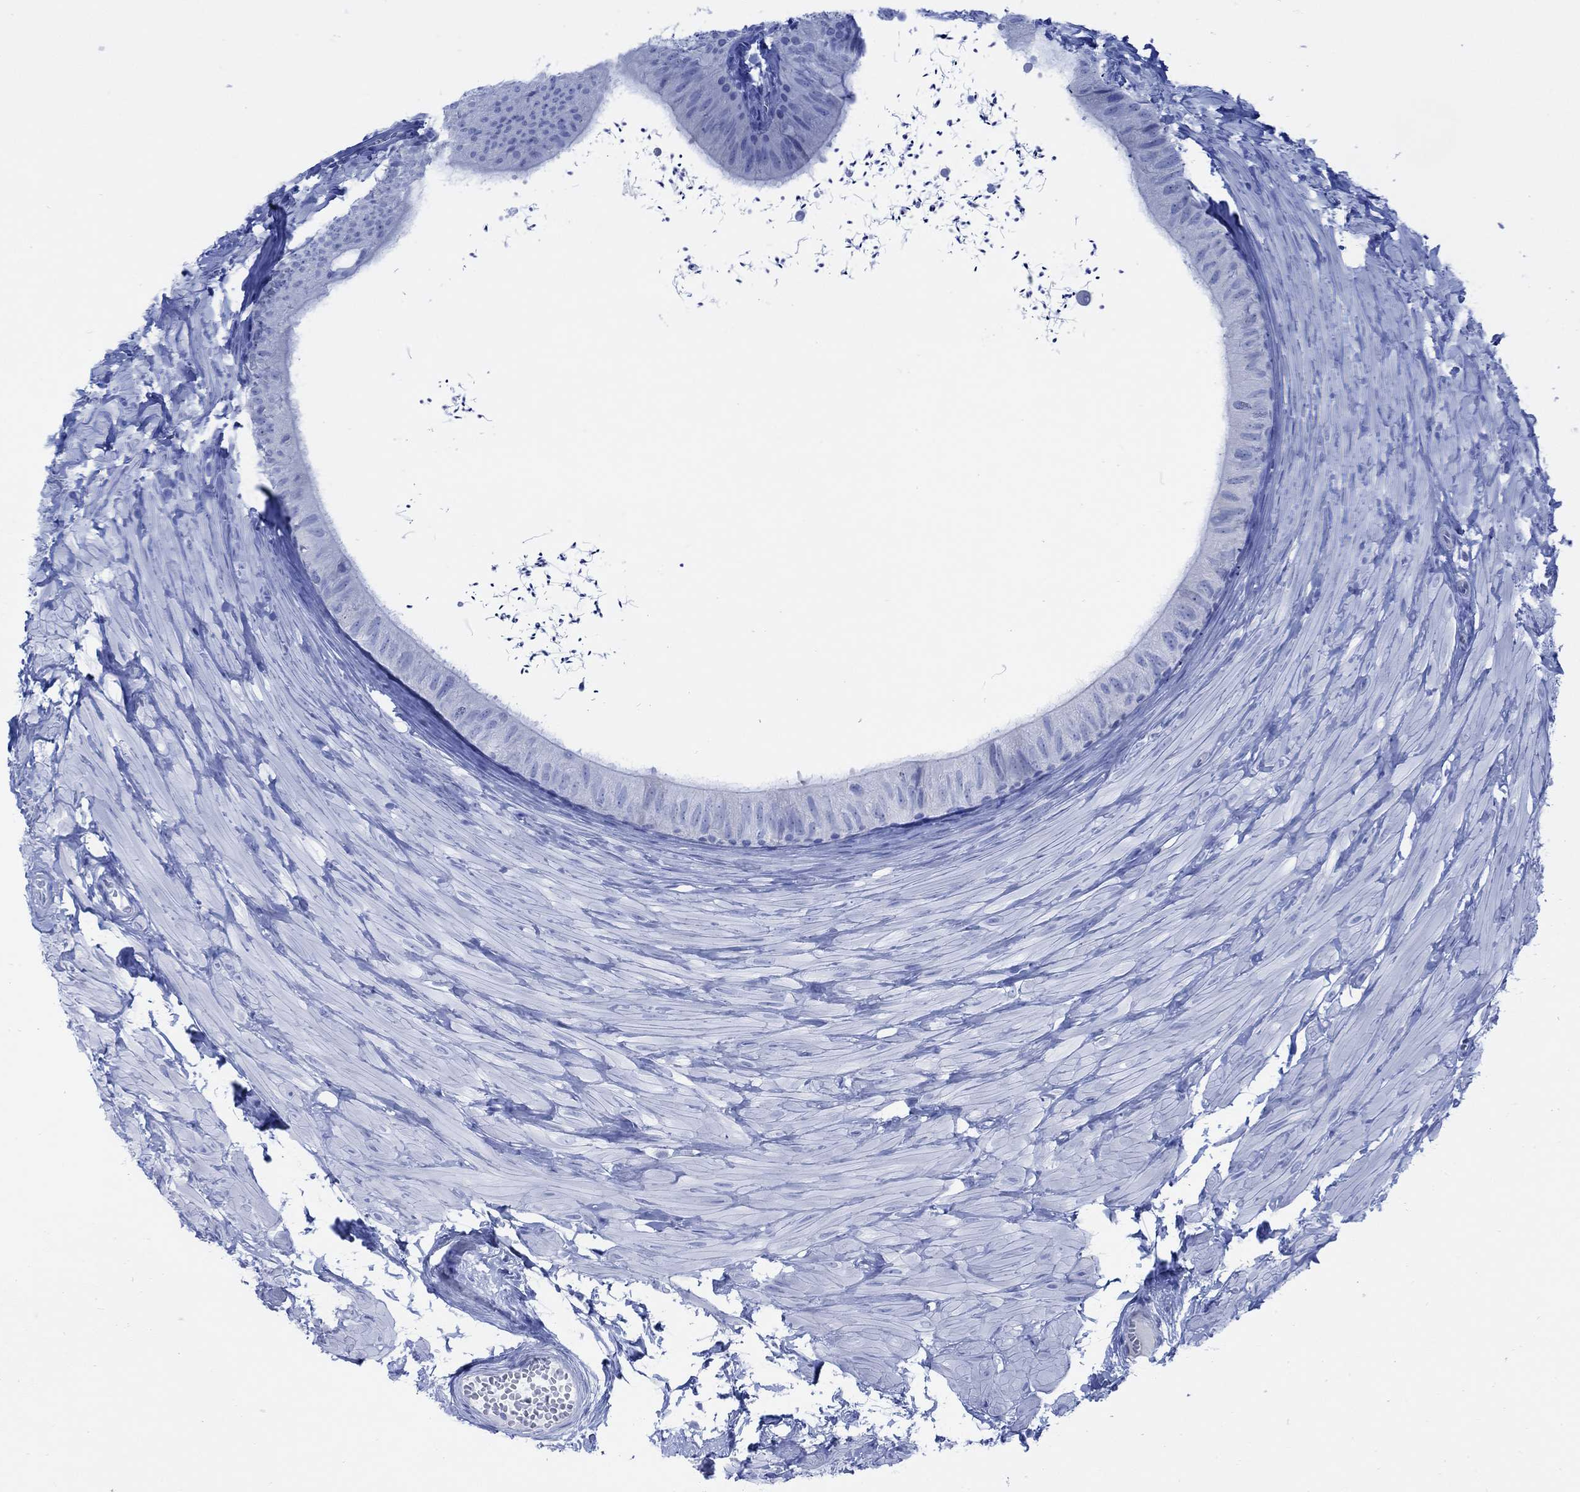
{"staining": {"intensity": "negative", "quantity": "none", "location": "none"}, "tissue": "epididymis", "cell_type": "Glandular cells", "image_type": "normal", "snomed": [{"axis": "morphology", "description": "Normal tissue, NOS"}, {"axis": "topography", "description": "Epididymis"}], "caption": "This is an IHC photomicrograph of normal epididymis. There is no expression in glandular cells.", "gene": "GNG13", "patient": {"sex": "male", "age": 32}}